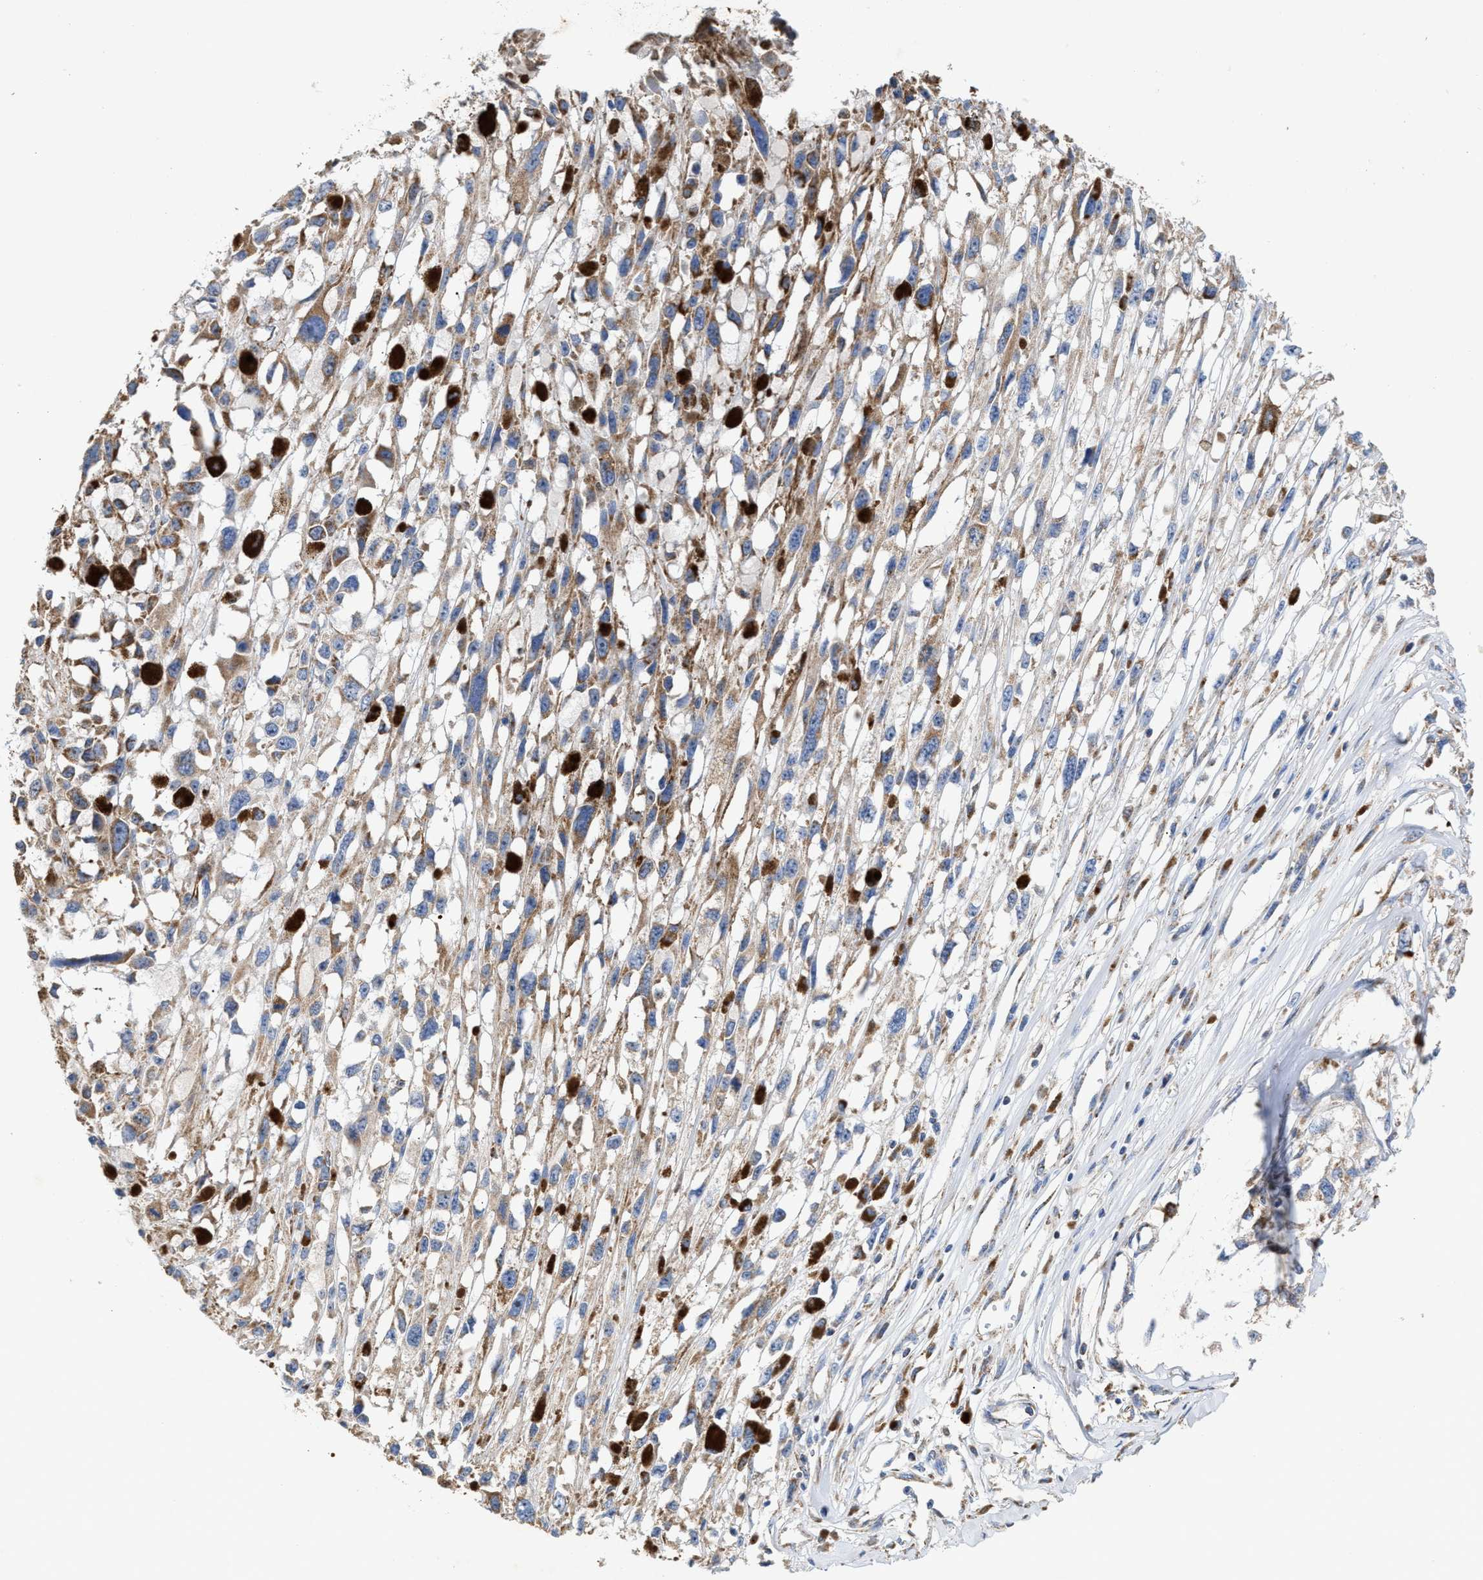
{"staining": {"intensity": "moderate", "quantity": ">75%", "location": "cytoplasmic/membranous"}, "tissue": "melanoma", "cell_type": "Tumor cells", "image_type": "cancer", "snomed": [{"axis": "morphology", "description": "Malignant melanoma, Metastatic site"}, {"axis": "topography", "description": "Lymph node"}], "caption": "Immunohistochemistry image of human melanoma stained for a protein (brown), which shows medium levels of moderate cytoplasmic/membranous positivity in approximately >75% of tumor cells.", "gene": "MECR", "patient": {"sex": "male", "age": 59}}